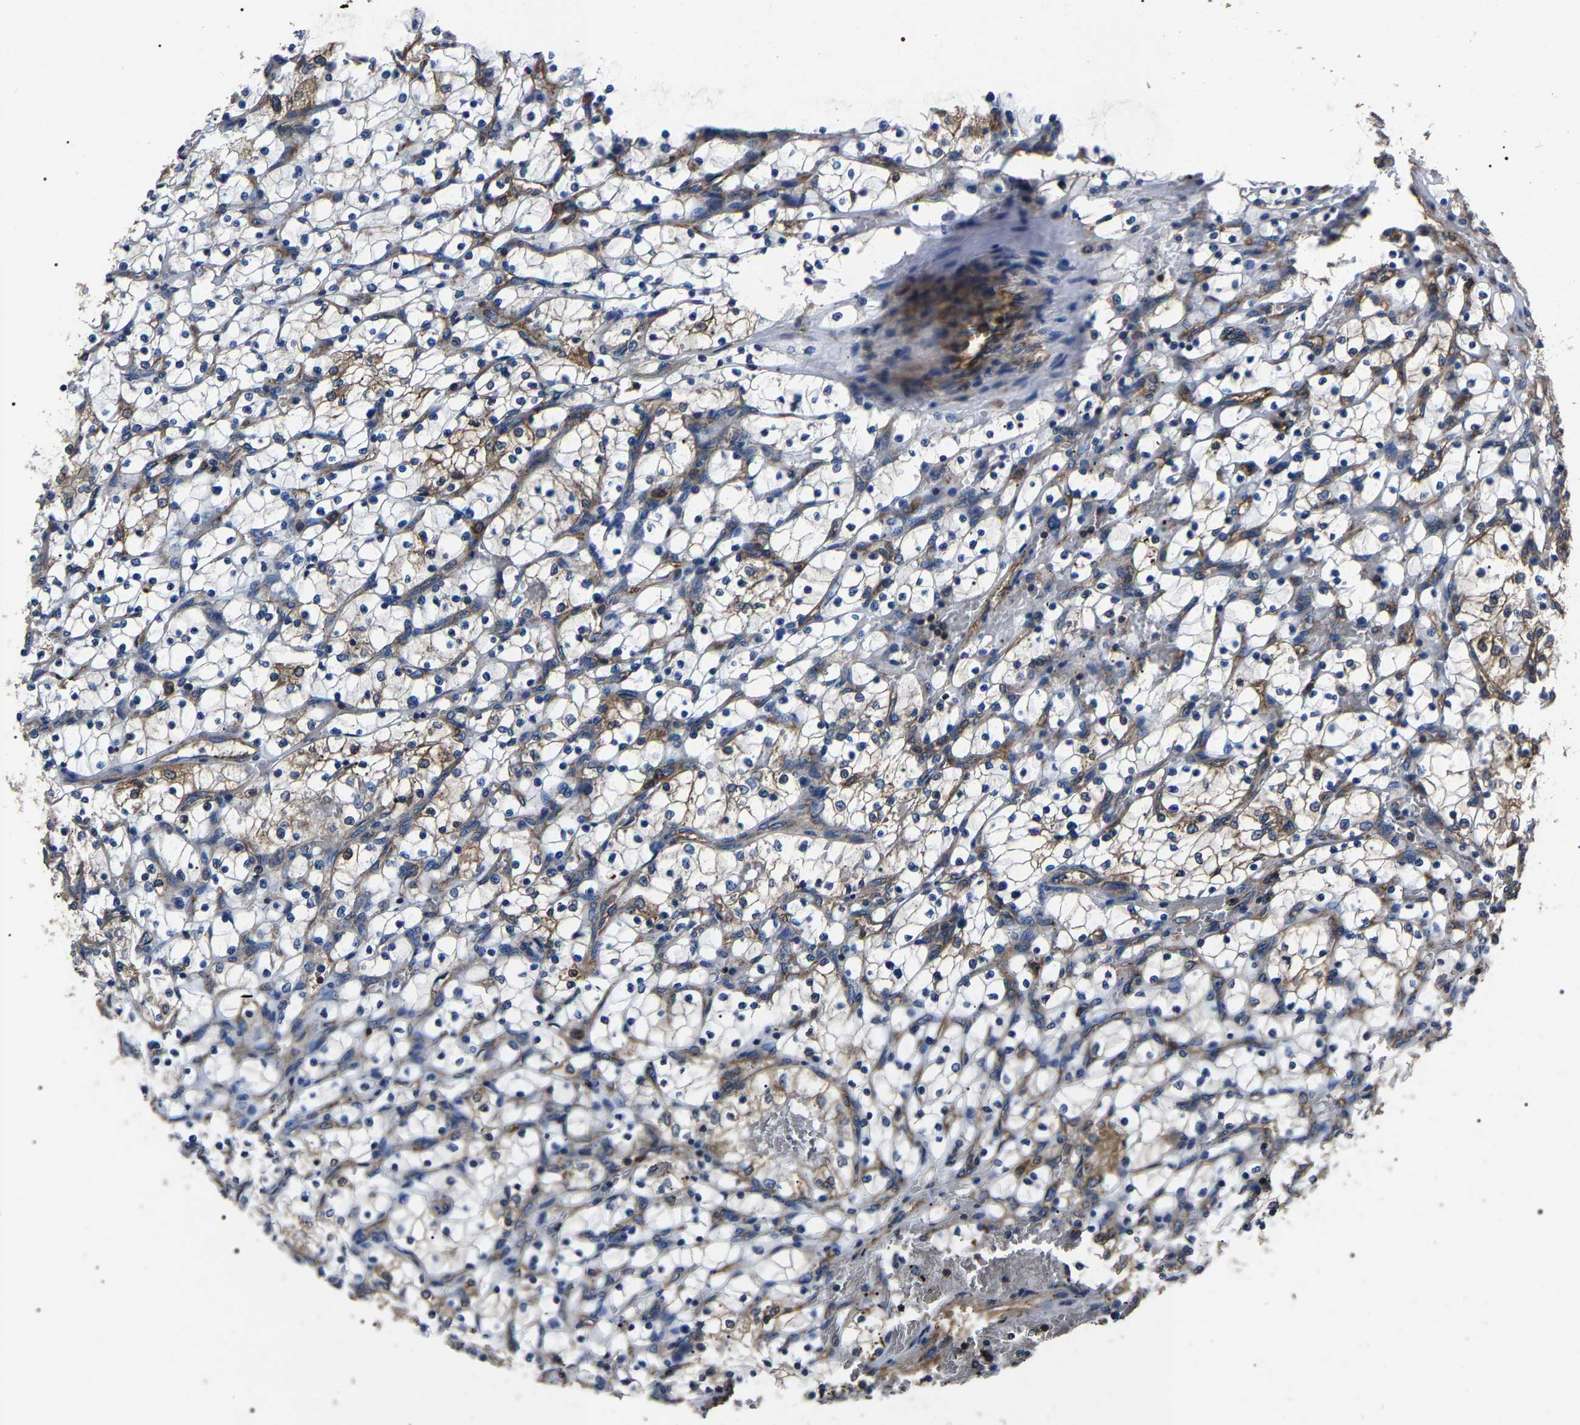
{"staining": {"intensity": "moderate", "quantity": "25%-75%", "location": "cytoplasmic/membranous"}, "tissue": "renal cancer", "cell_type": "Tumor cells", "image_type": "cancer", "snomed": [{"axis": "morphology", "description": "Adenocarcinoma, NOS"}, {"axis": "topography", "description": "Kidney"}], "caption": "DAB immunohistochemical staining of renal cancer exhibits moderate cytoplasmic/membranous protein positivity in about 25%-75% of tumor cells.", "gene": "HSCB", "patient": {"sex": "female", "age": 69}}